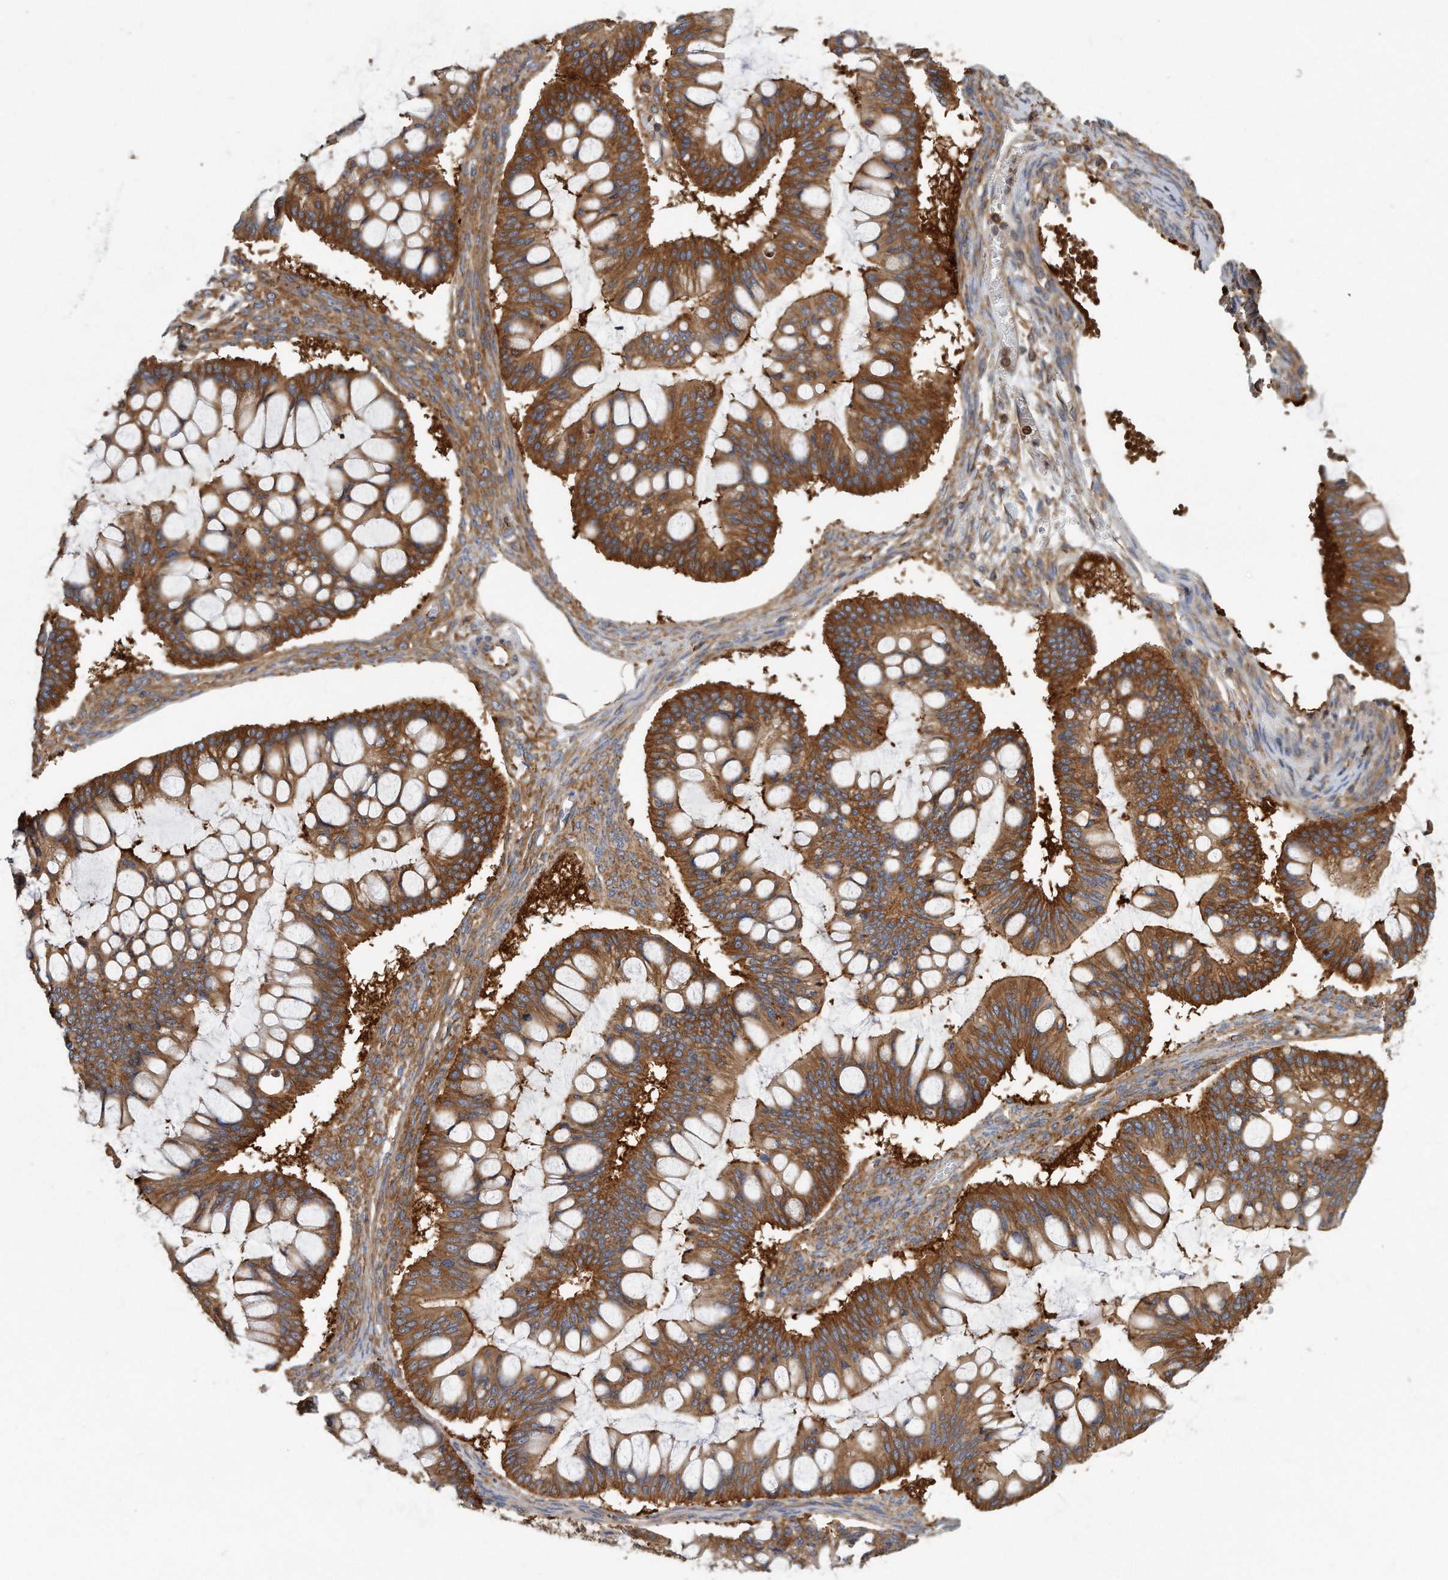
{"staining": {"intensity": "strong", "quantity": ">75%", "location": "cytoplasmic/membranous"}, "tissue": "ovarian cancer", "cell_type": "Tumor cells", "image_type": "cancer", "snomed": [{"axis": "morphology", "description": "Cystadenocarcinoma, mucinous, NOS"}, {"axis": "topography", "description": "Ovary"}], "caption": "Human ovarian mucinous cystadenocarcinoma stained with a protein marker shows strong staining in tumor cells.", "gene": "EIF3I", "patient": {"sex": "female", "age": 73}}